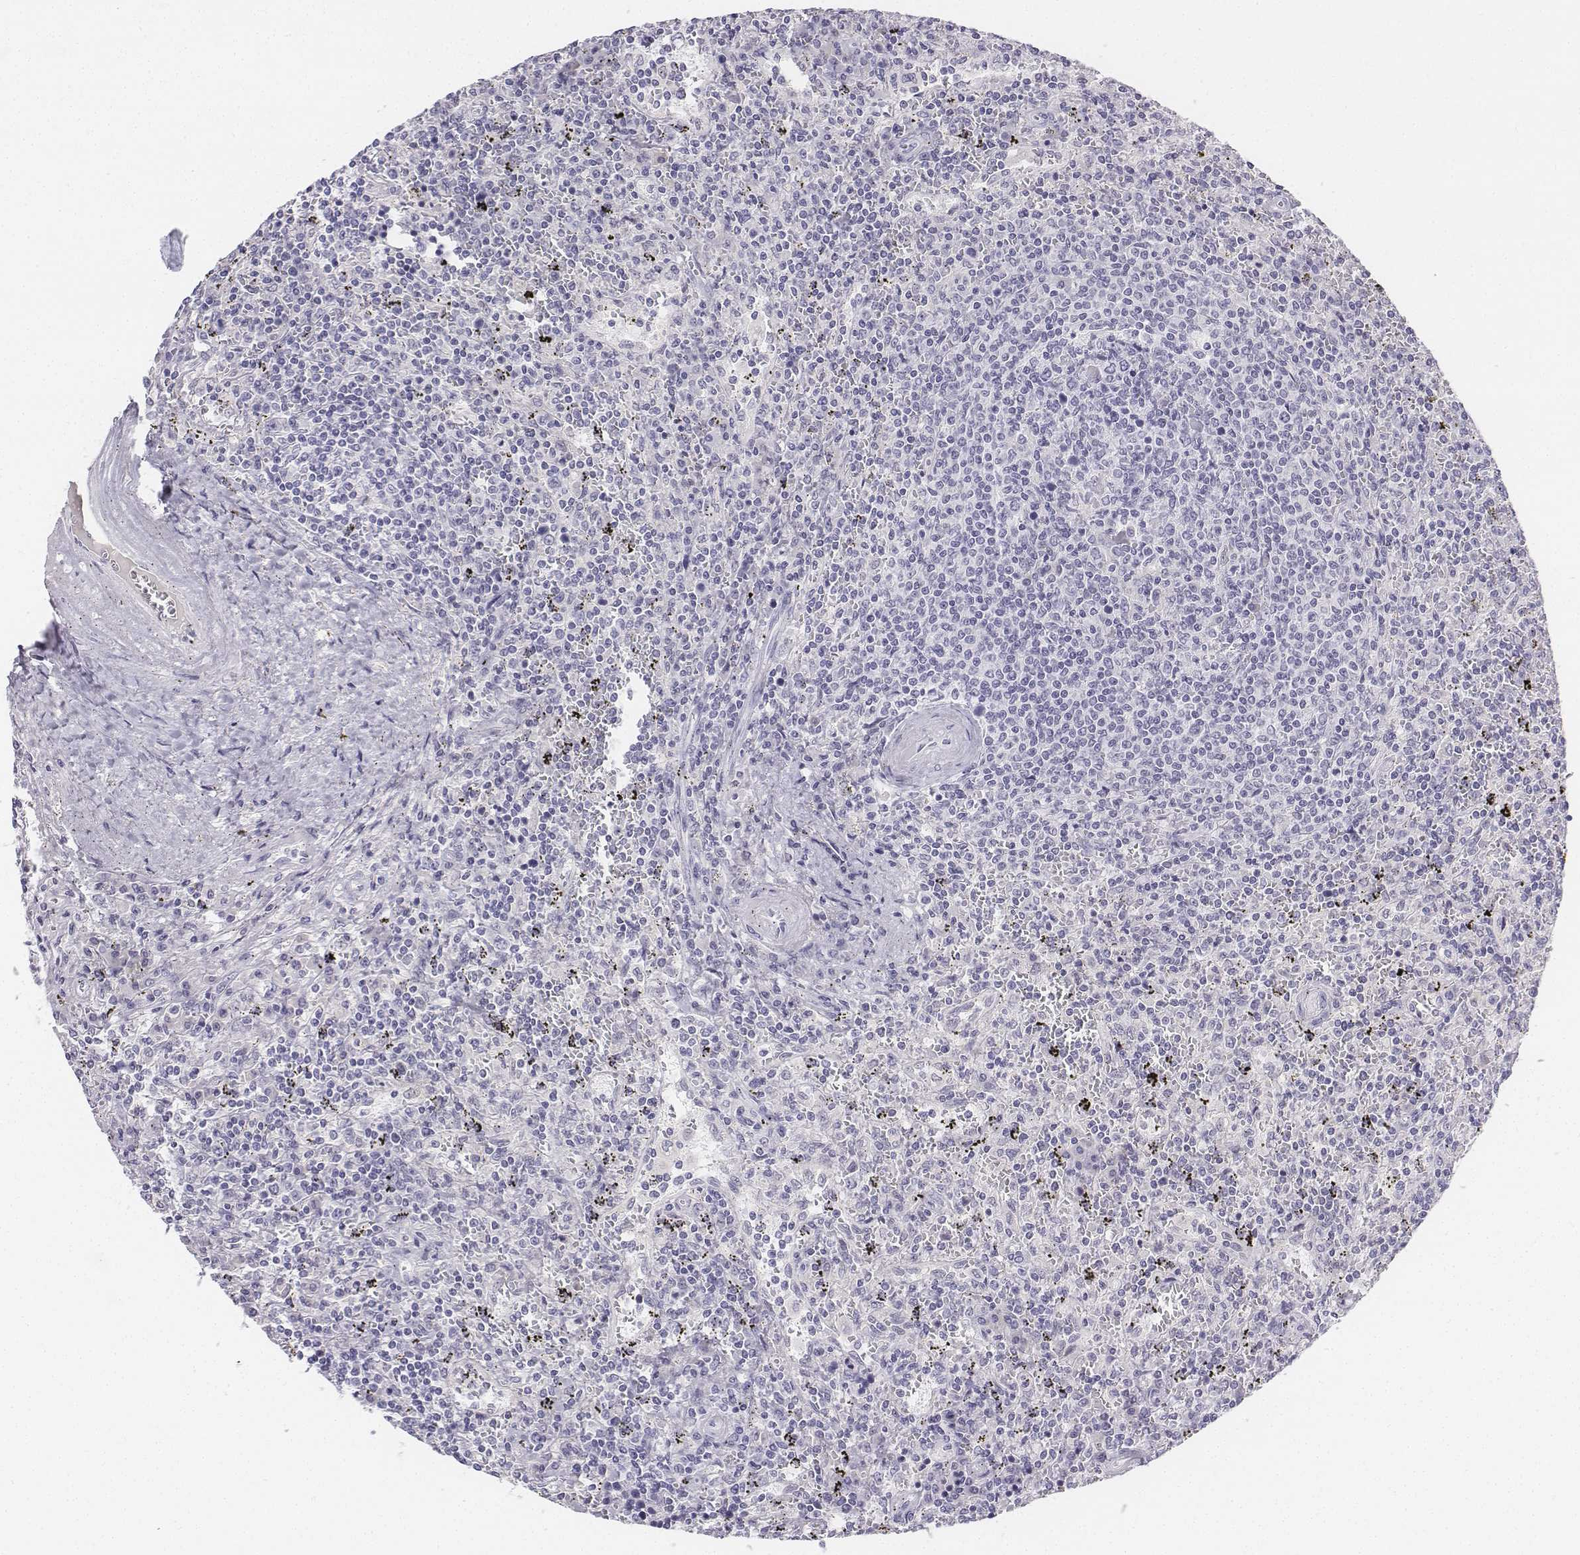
{"staining": {"intensity": "negative", "quantity": "none", "location": "none"}, "tissue": "lymphoma", "cell_type": "Tumor cells", "image_type": "cancer", "snomed": [{"axis": "morphology", "description": "Malignant lymphoma, non-Hodgkin's type, Low grade"}, {"axis": "topography", "description": "Spleen"}], "caption": "This image is of low-grade malignant lymphoma, non-Hodgkin's type stained with immunohistochemistry (IHC) to label a protein in brown with the nuclei are counter-stained blue. There is no staining in tumor cells.", "gene": "UCN2", "patient": {"sex": "male", "age": 62}}